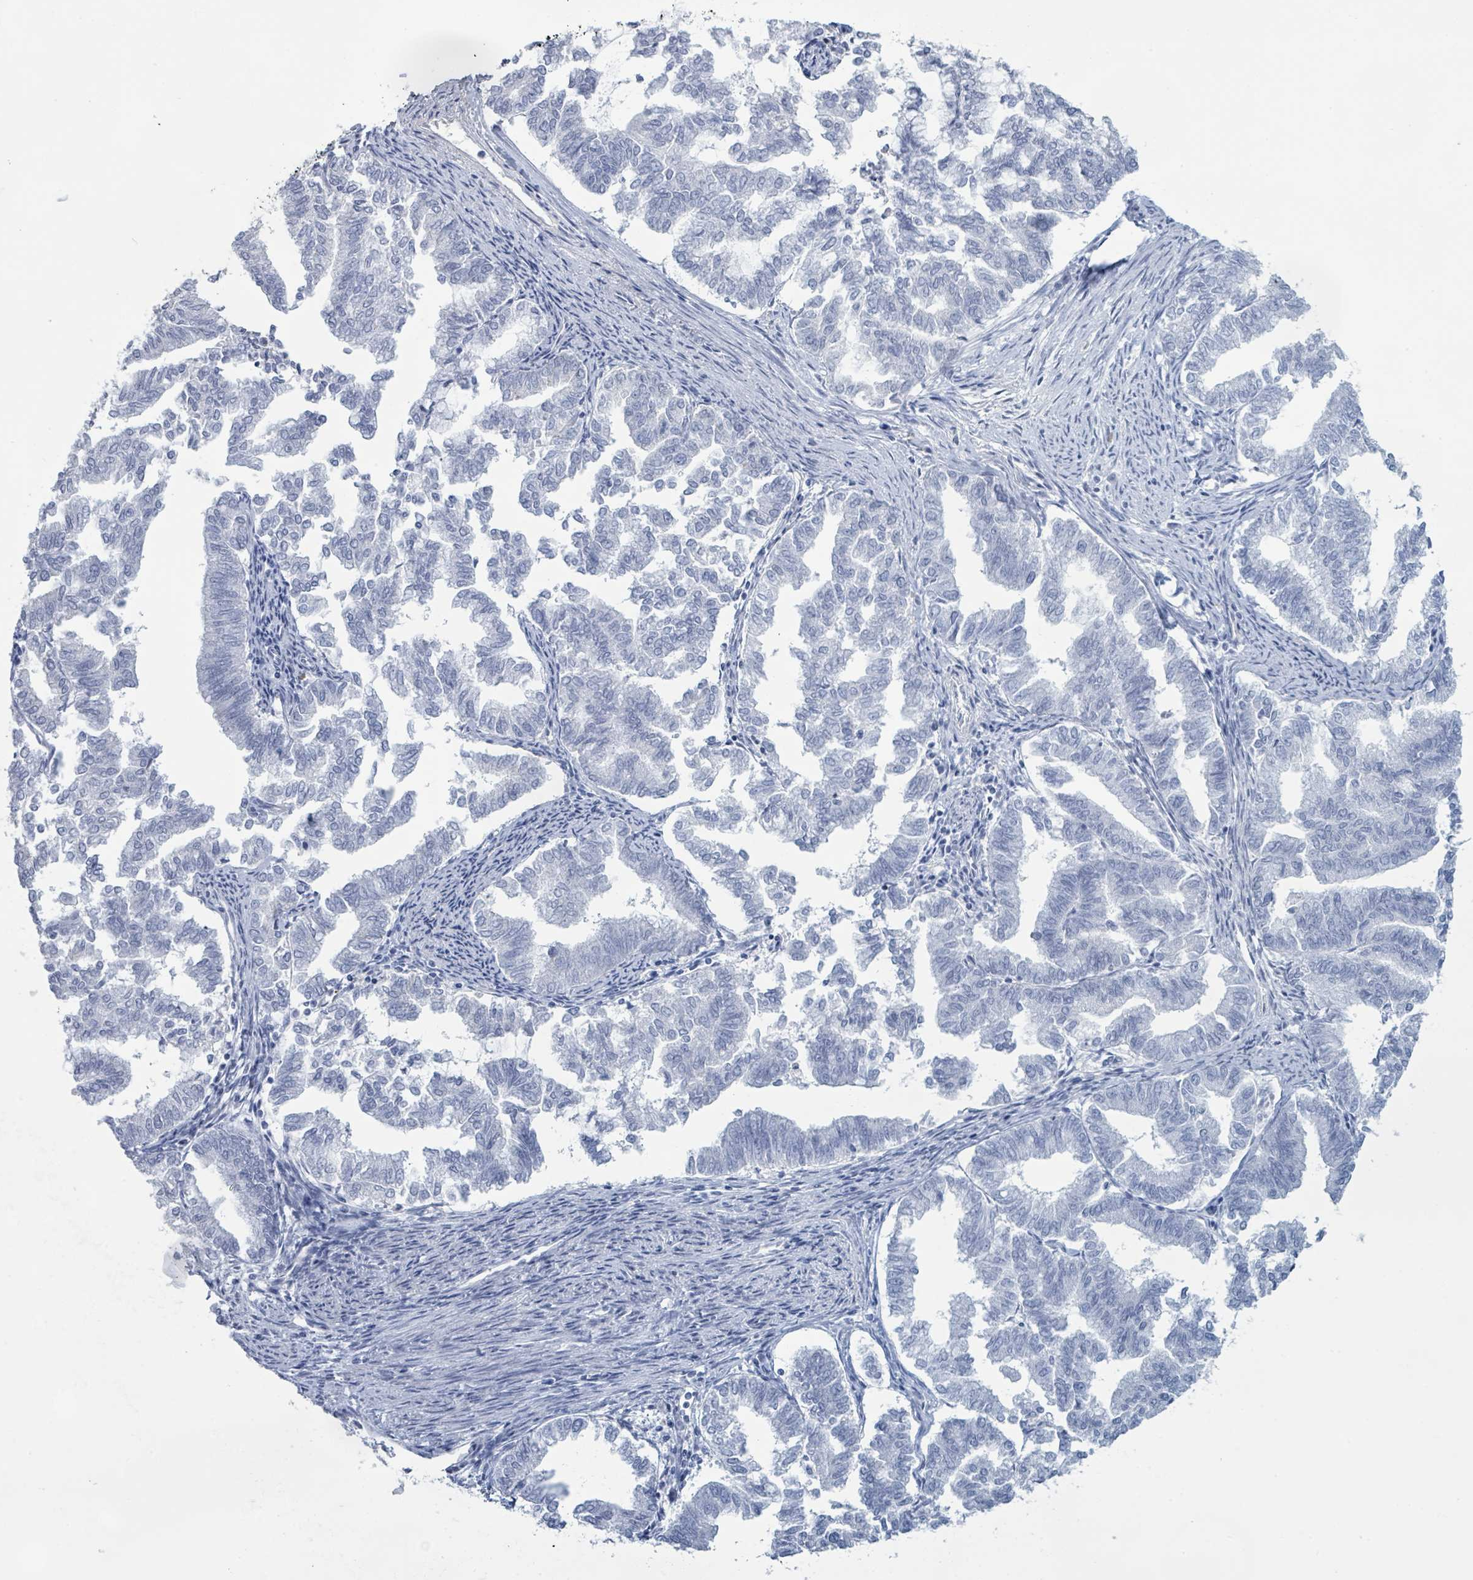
{"staining": {"intensity": "negative", "quantity": "none", "location": "none"}, "tissue": "endometrial cancer", "cell_type": "Tumor cells", "image_type": "cancer", "snomed": [{"axis": "morphology", "description": "Adenocarcinoma, NOS"}, {"axis": "topography", "description": "Endometrium"}], "caption": "High magnification brightfield microscopy of endometrial cancer stained with DAB (3,3'-diaminobenzidine) (brown) and counterstained with hematoxylin (blue): tumor cells show no significant positivity.", "gene": "PGA3", "patient": {"sex": "female", "age": 79}}